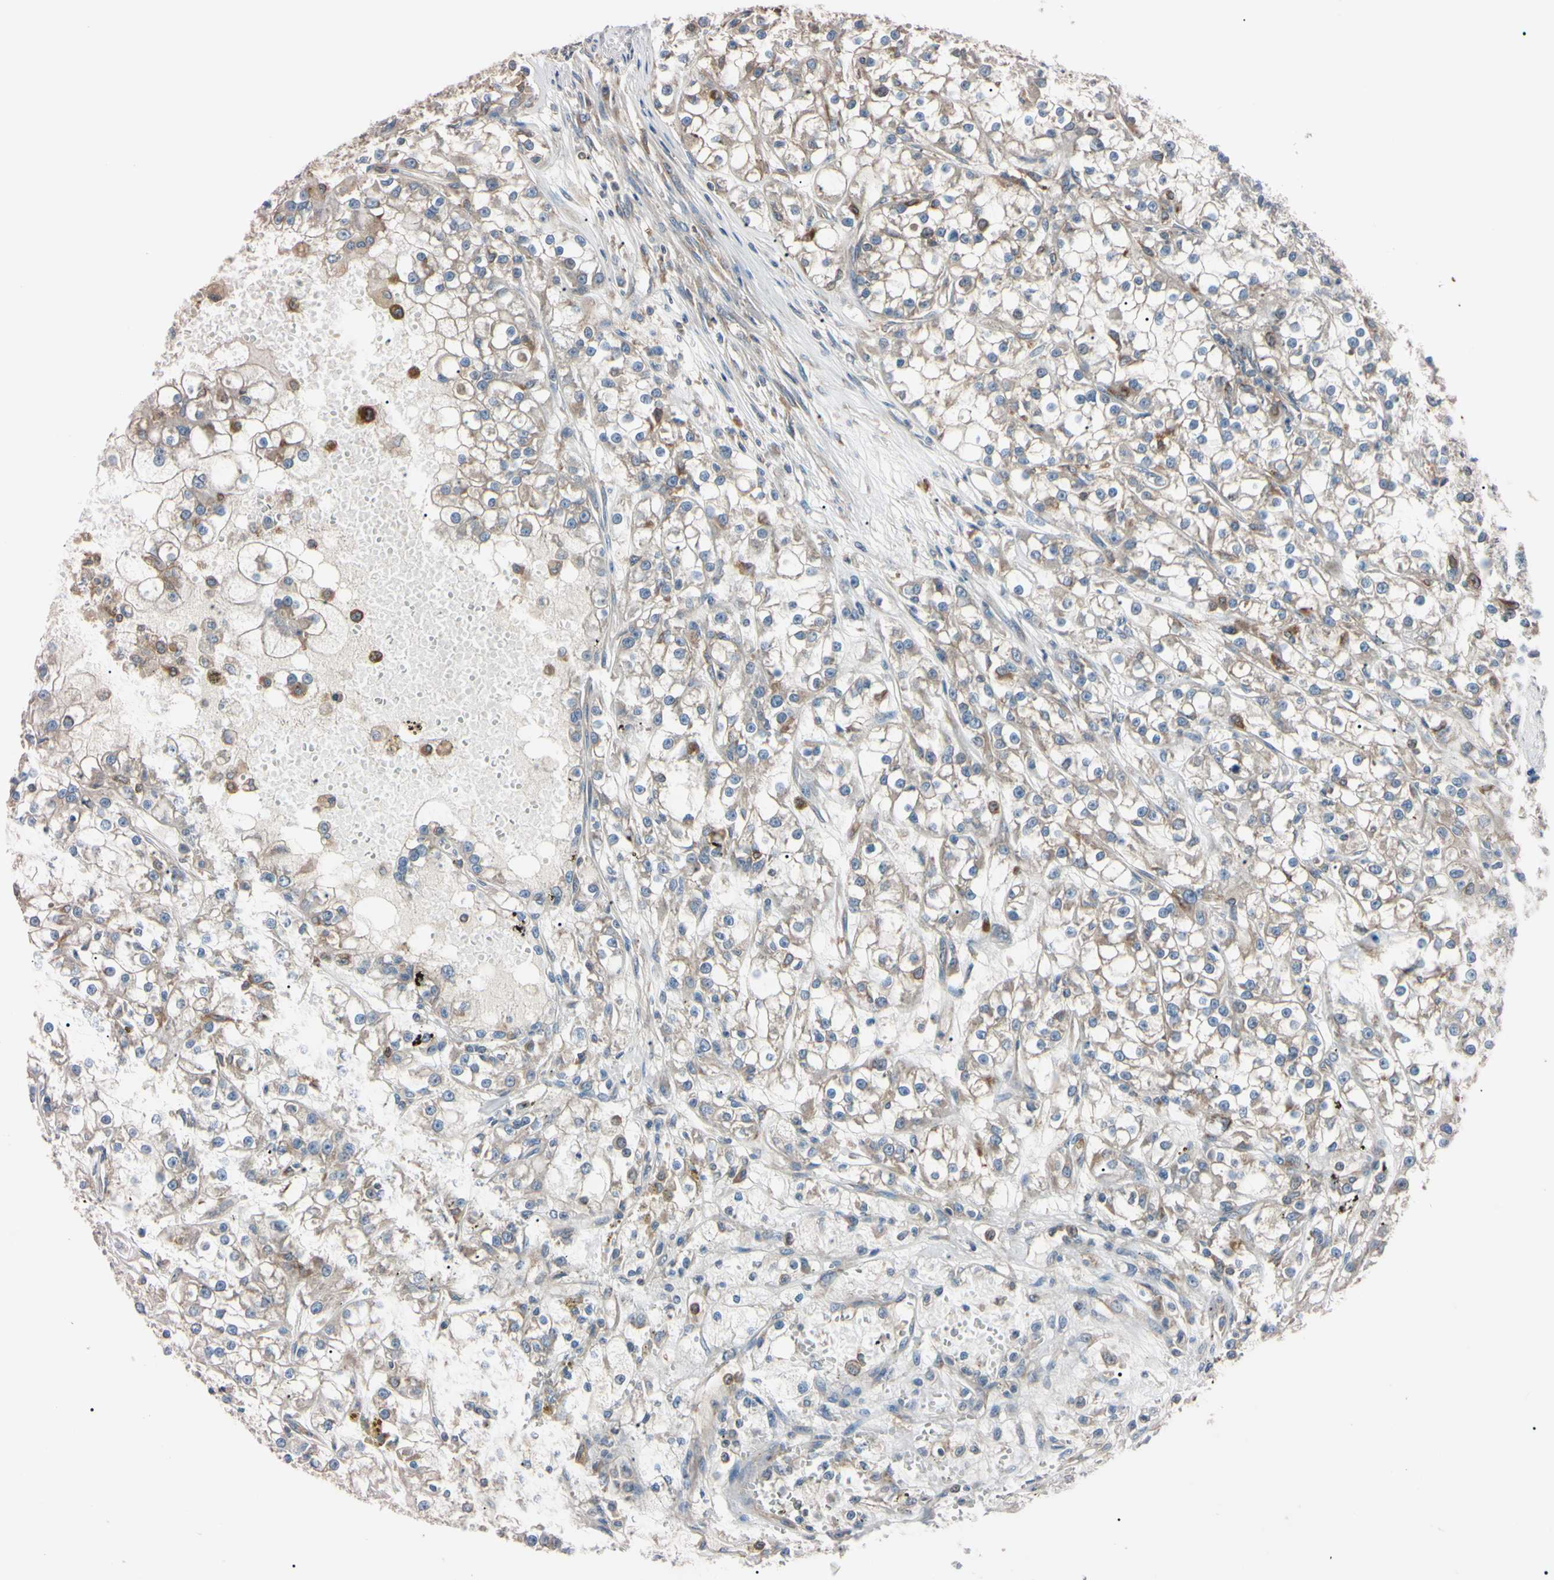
{"staining": {"intensity": "weak", "quantity": ">75%", "location": "cytoplasmic/membranous"}, "tissue": "renal cancer", "cell_type": "Tumor cells", "image_type": "cancer", "snomed": [{"axis": "morphology", "description": "Adenocarcinoma, NOS"}, {"axis": "topography", "description": "Kidney"}], "caption": "IHC staining of renal cancer (adenocarcinoma), which reveals low levels of weak cytoplasmic/membranous positivity in about >75% of tumor cells indicating weak cytoplasmic/membranous protein staining. The staining was performed using DAB (brown) for protein detection and nuclei were counterstained in hematoxylin (blue).", "gene": "PRKACA", "patient": {"sex": "female", "age": 52}}